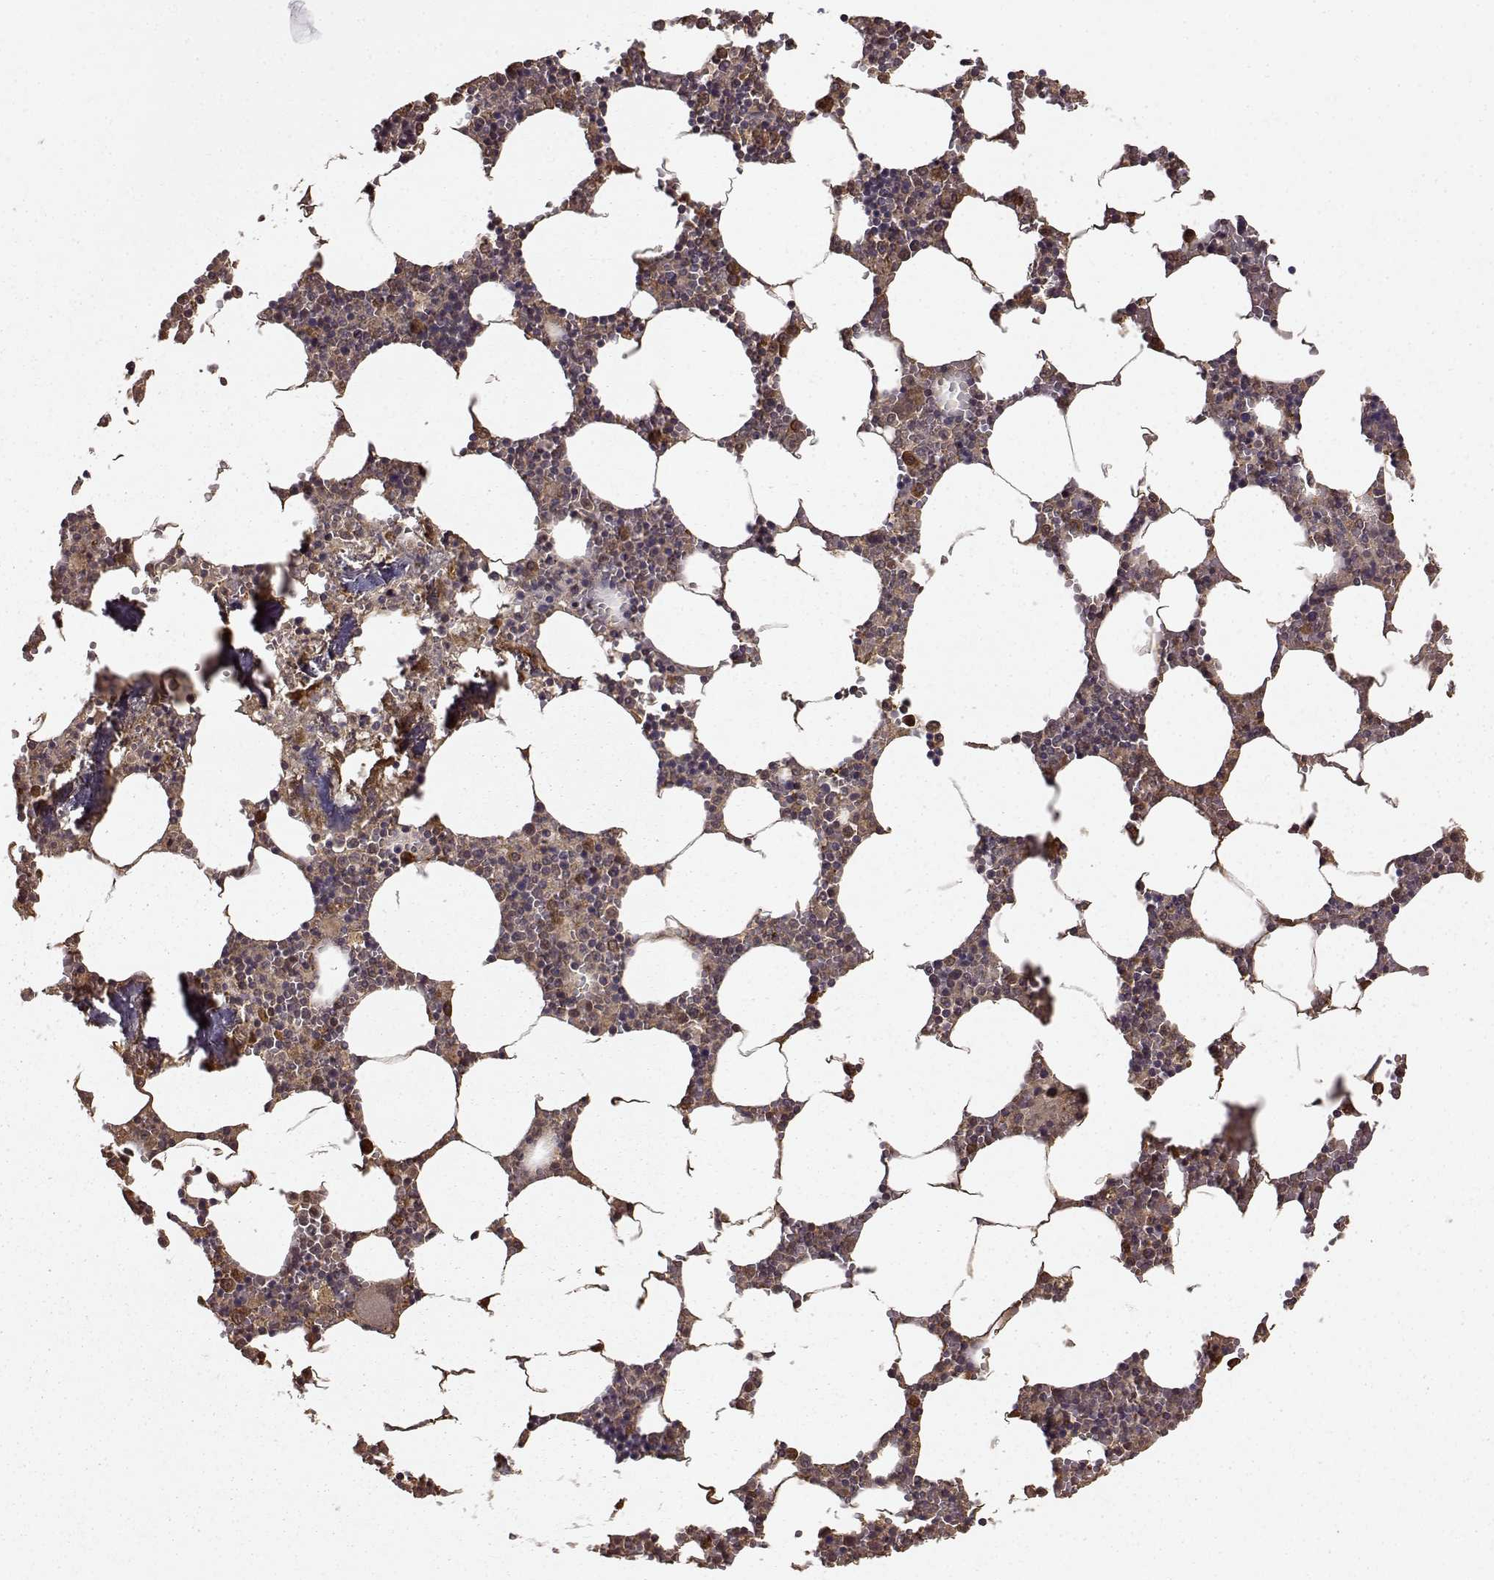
{"staining": {"intensity": "moderate", "quantity": ">75%", "location": "cytoplasmic/membranous"}, "tissue": "bone marrow", "cell_type": "Hematopoietic cells", "image_type": "normal", "snomed": [{"axis": "morphology", "description": "Normal tissue, NOS"}, {"axis": "topography", "description": "Bone marrow"}], "caption": "Hematopoietic cells show medium levels of moderate cytoplasmic/membranous positivity in approximately >75% of cells in unremarkable bone marrow. The staining is performed using DAB (3,3'-diaminobenzidine) brown chromogen to label protein expression. The nuclei are counter-stained blue using hematoxylin.", "gene": "NME1", "patient": {"sex": "male", "age": 54}}